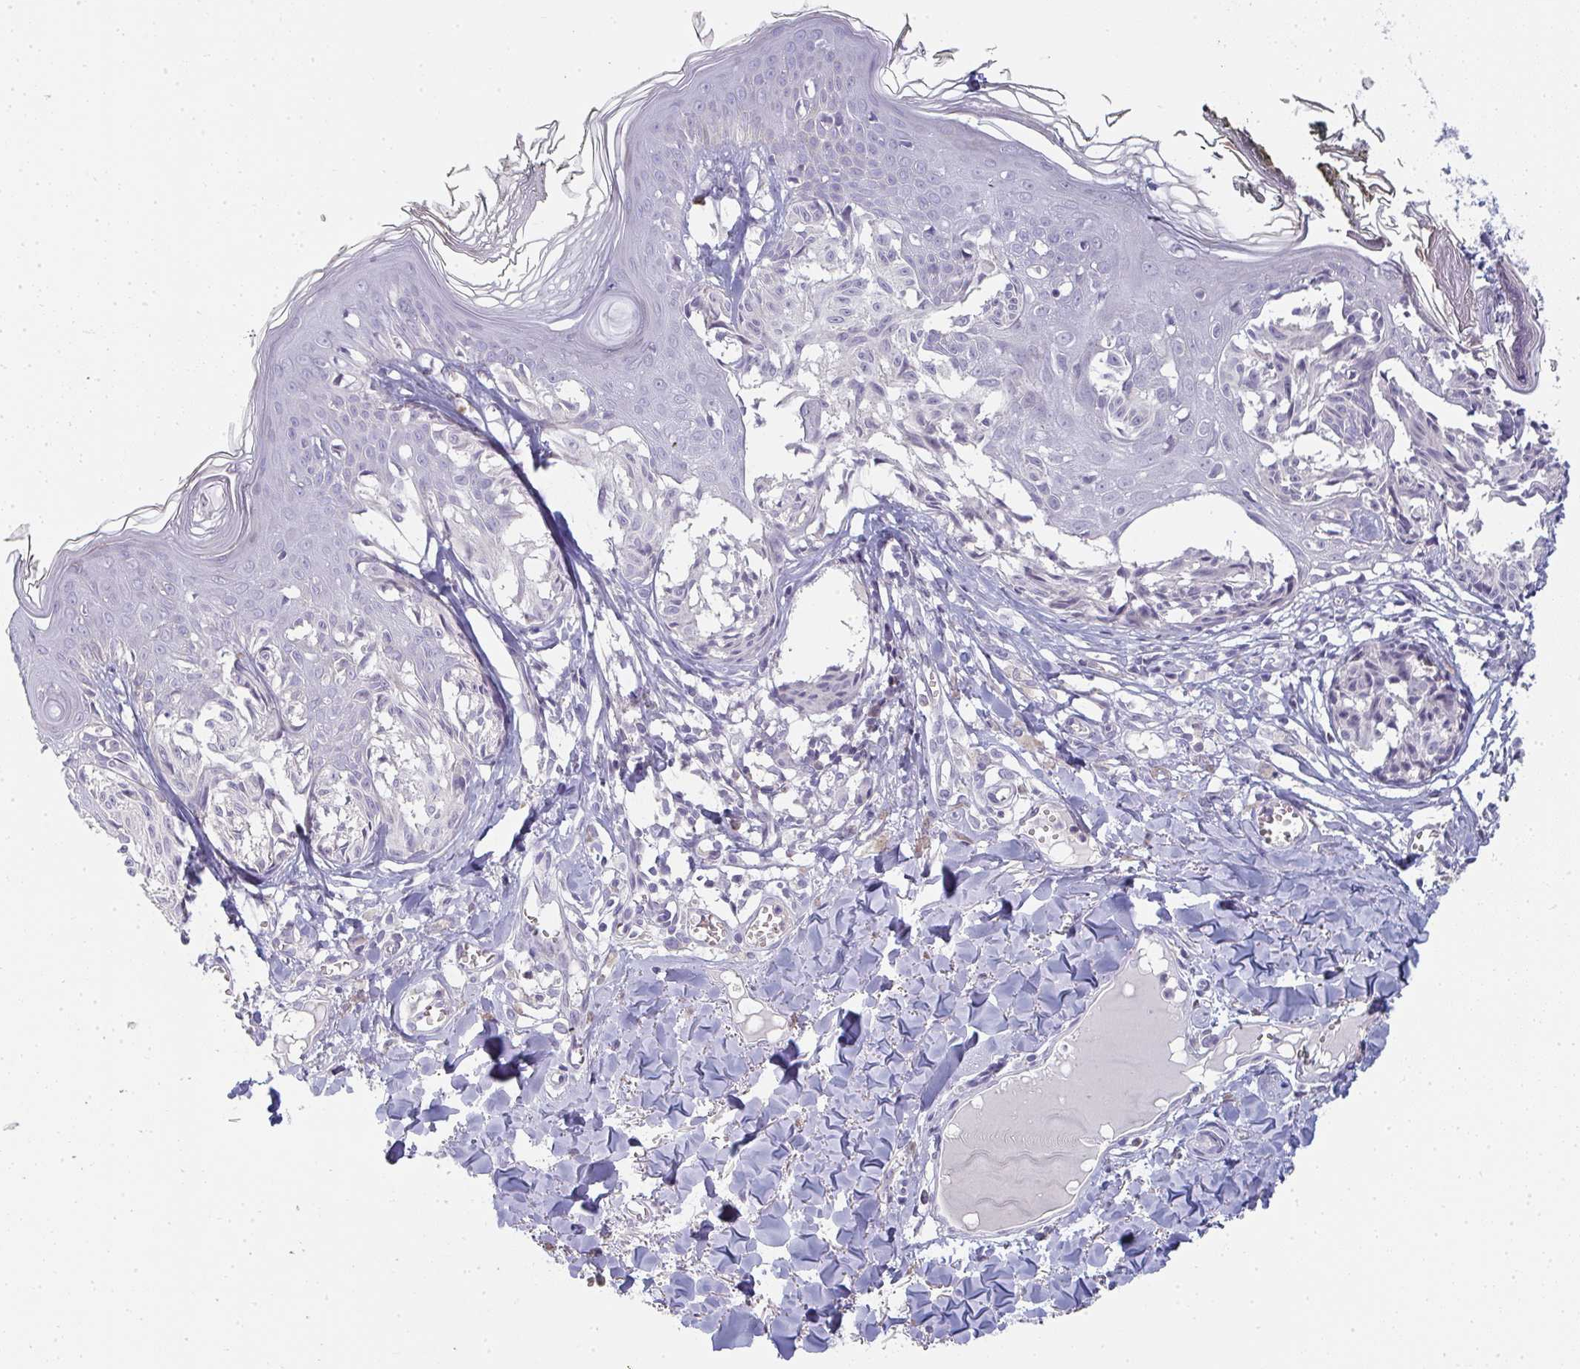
{"staining": {"intensity": "negative", "quantity": "none", "location": "none"}, "tissue": "melanoma", "cell_type": "Tumor cells", "image_type": "cancer", "snomed": [{"axis": "morphology", "description": "Malignant melanoma, NOS"}, {"axis": "topography", "description": "Skin"}], "caption": "There is no significant positivity in tumor cells of malignant melanoma.", "gene": "SHB", "patient": {"sex": "female", "age": 43}}